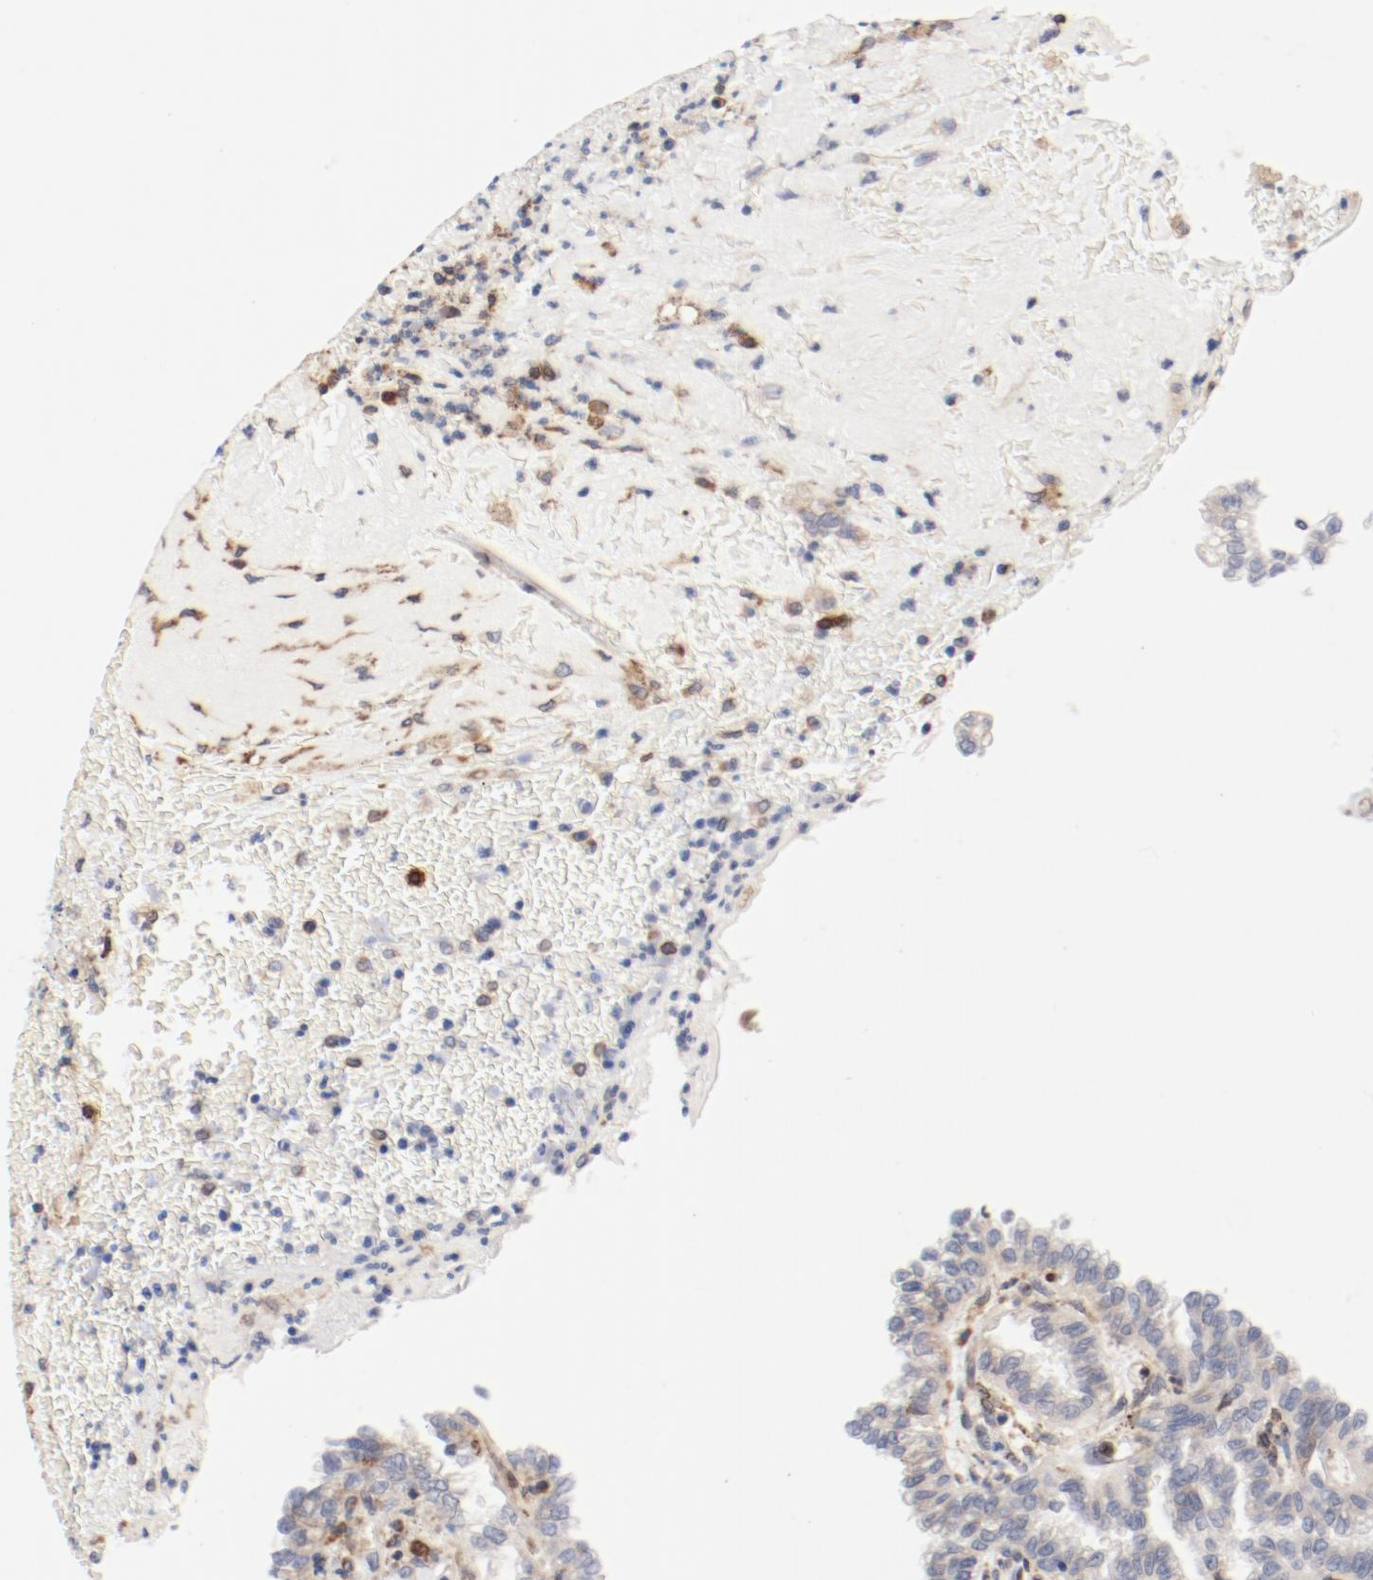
{"staining": {"intensity": "weak", "quantity": "25%-75%", "location": "cytoplasmic/membranous"}, "tissue": "renal cancer", "cell_type": "Tumor cells", "image_type": "cancer", "snomed": [{"axis": "morphology", "description": "Inflammation, NOS"}, {"axis": "morphology", "description": "Adenocarcinoma, NOS"}, {"axis": "topography", "description": "Kidney"}], "caption": "DAB immunohistochemical staining of human renal cancer reveals weak cytoplasmic/membranous protein staining in about 25%-75% of tumor cells. The staining was performed using DAB (3,3'-diaminobenzidine) to visualize the protein expression in brown, while the nuclei were stained in blue with hematoxylin (Magnification: 20x).", "gene": "PDPK1", "patient": {"sex": "male", "age": 68}}